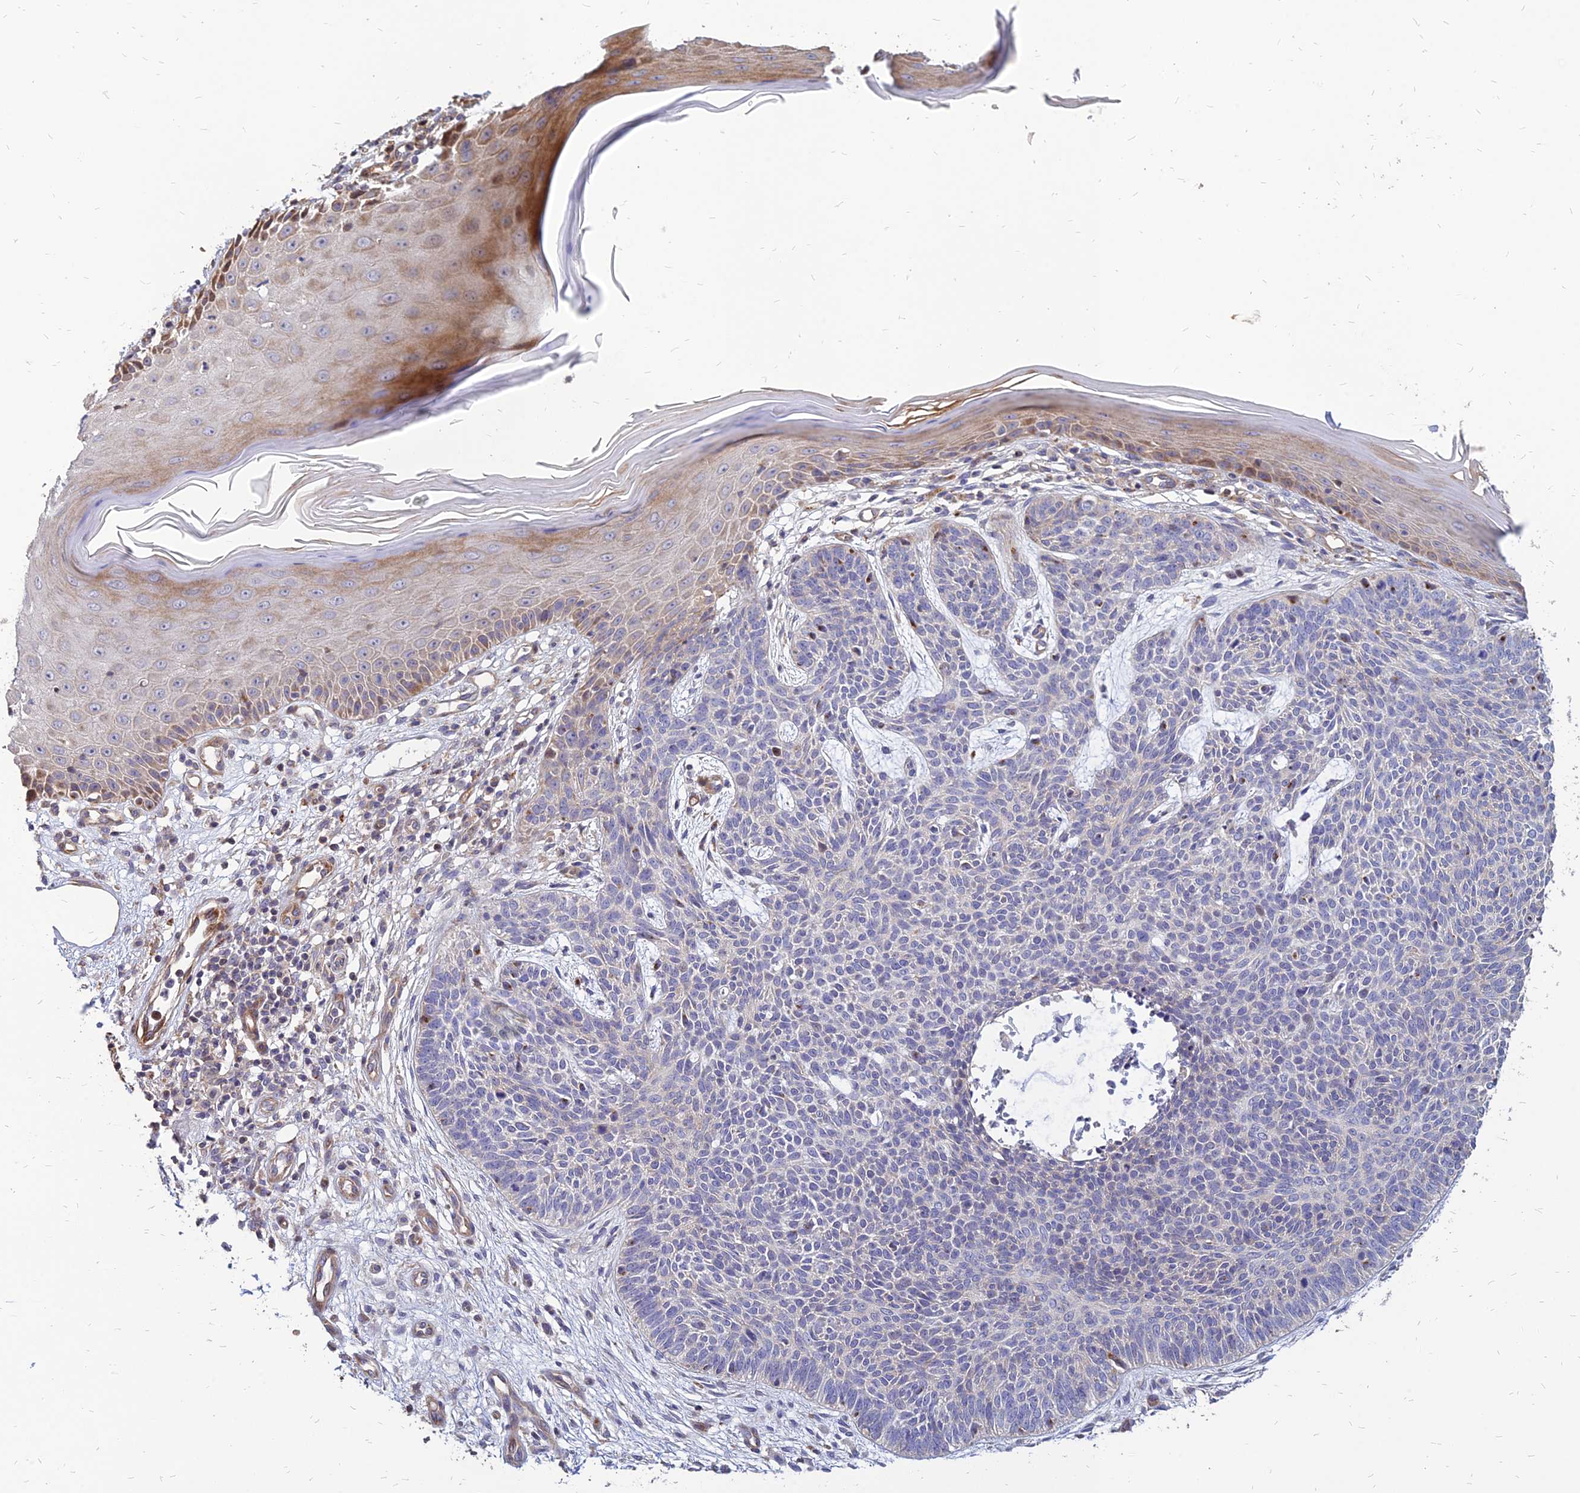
{"staining": {"intensity": "negative", "quantity": "none", "location": "none"}, "tissue": "skin cancer", "cell_type": "Tumor cells", "image_type": "cancer", "snomed": [{"axis": "morphology", "description": "Basal cell carcinoma"}, {"axis": "topography", "description": "Skin"}], "caption": "Immunohistochemical staining of basal cell carcinoma (skin) displays no significant expression in tumor cells.", "gene": "ST3GAL6", "patient": {"sex": "female", "age": 66}}